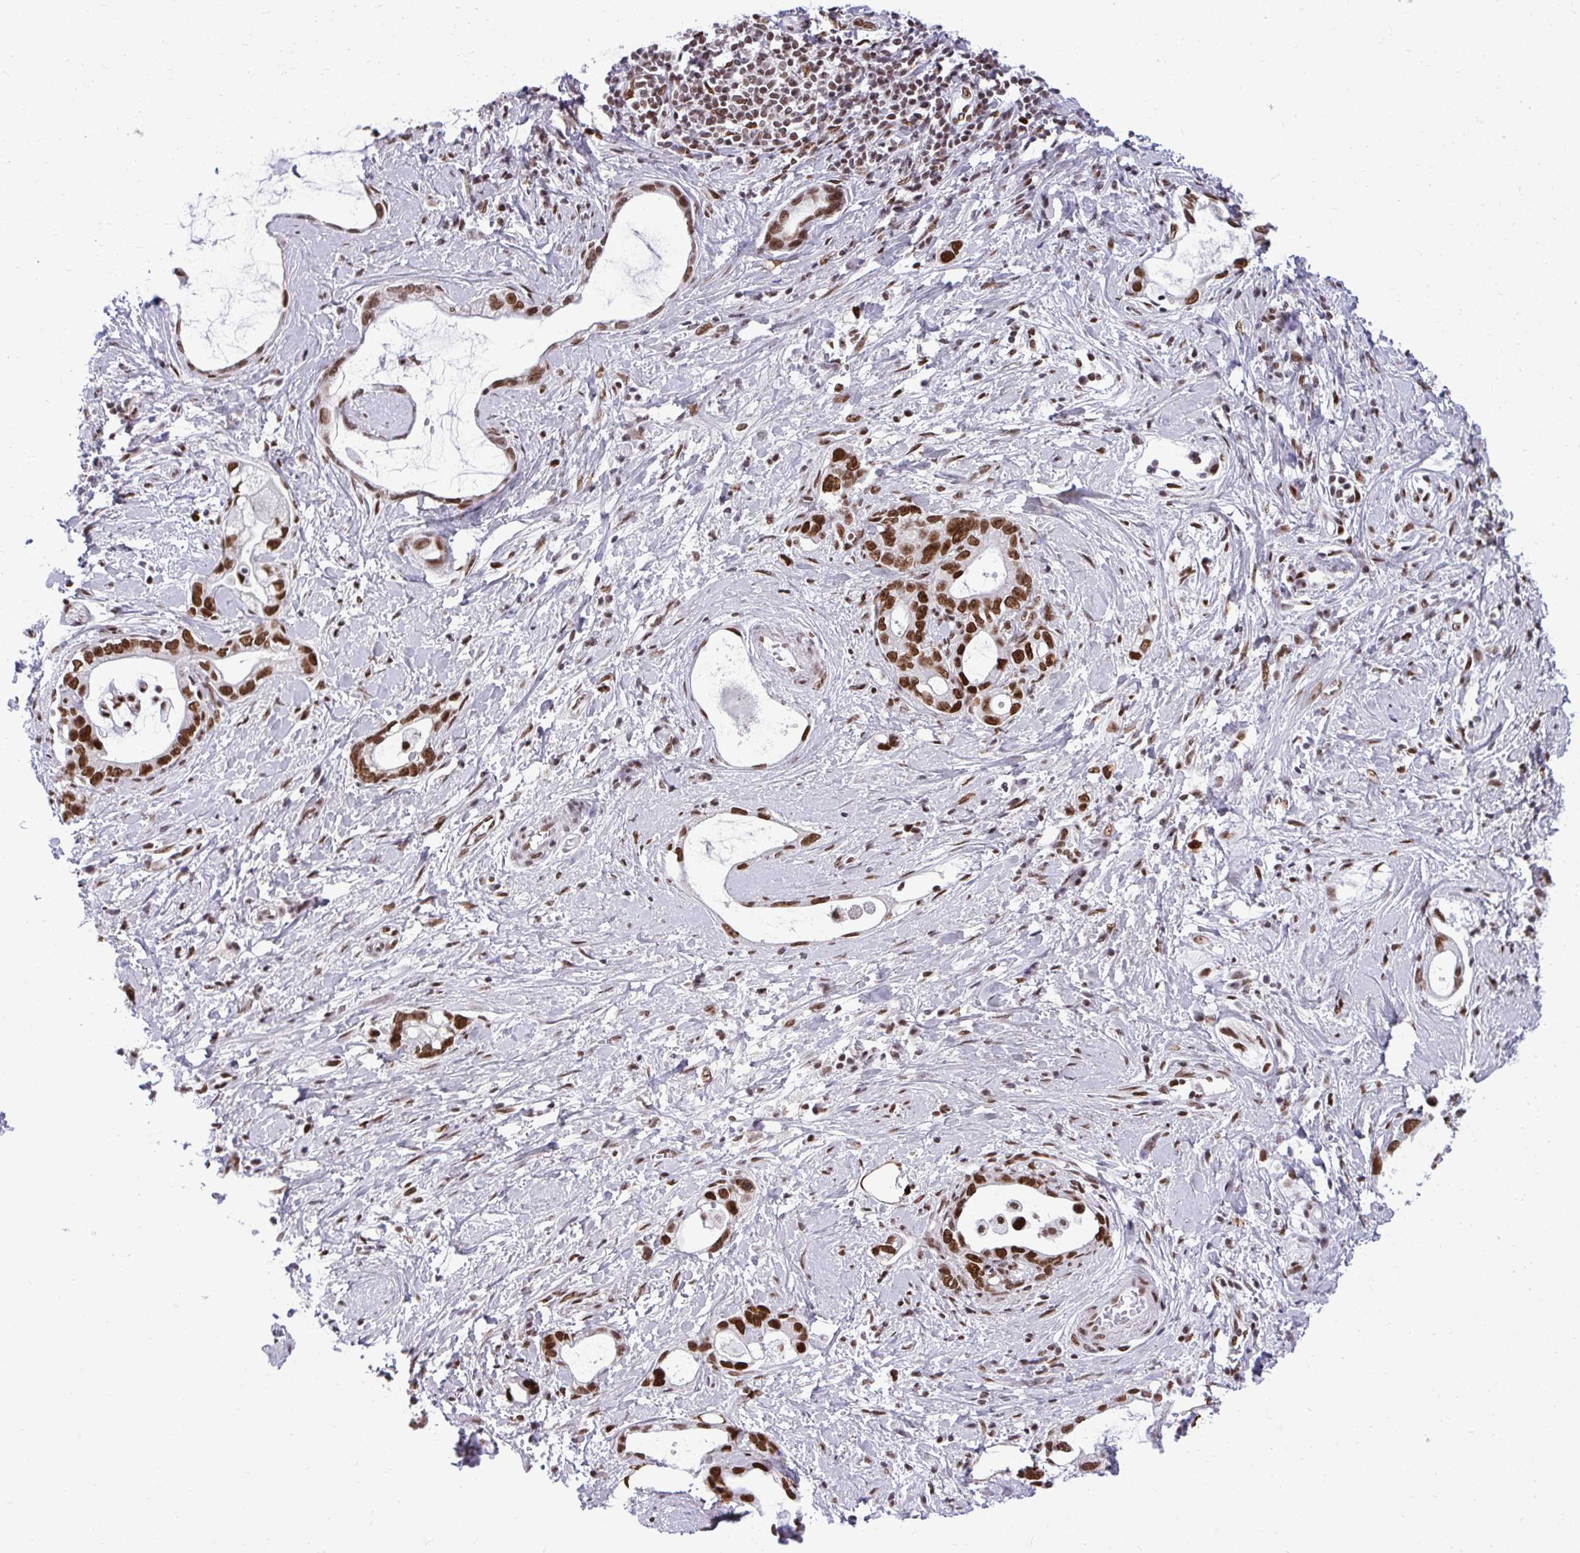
{"staining": {"intensity": "strong", "quantity": ">75%", "location": "nuclear"}, "tissue": "stomach cancer", "cell_type": "Tumor cells", "image_type": "cancer", "snomed": [{"axis": "morphology", "description": "Adenocarcinoma, NOS"}, {"axis": "topography", "description": "Stomach"}], "caption": "Stomach adenocarcinoma stained with IHC exhibits strong nuclear expression in about >75% of tumor cells. (DAB = brown stain, brightfield microscopy at high magnification).", "gene": "CDYL", "patient": {"sex": "male", "age": 55}}